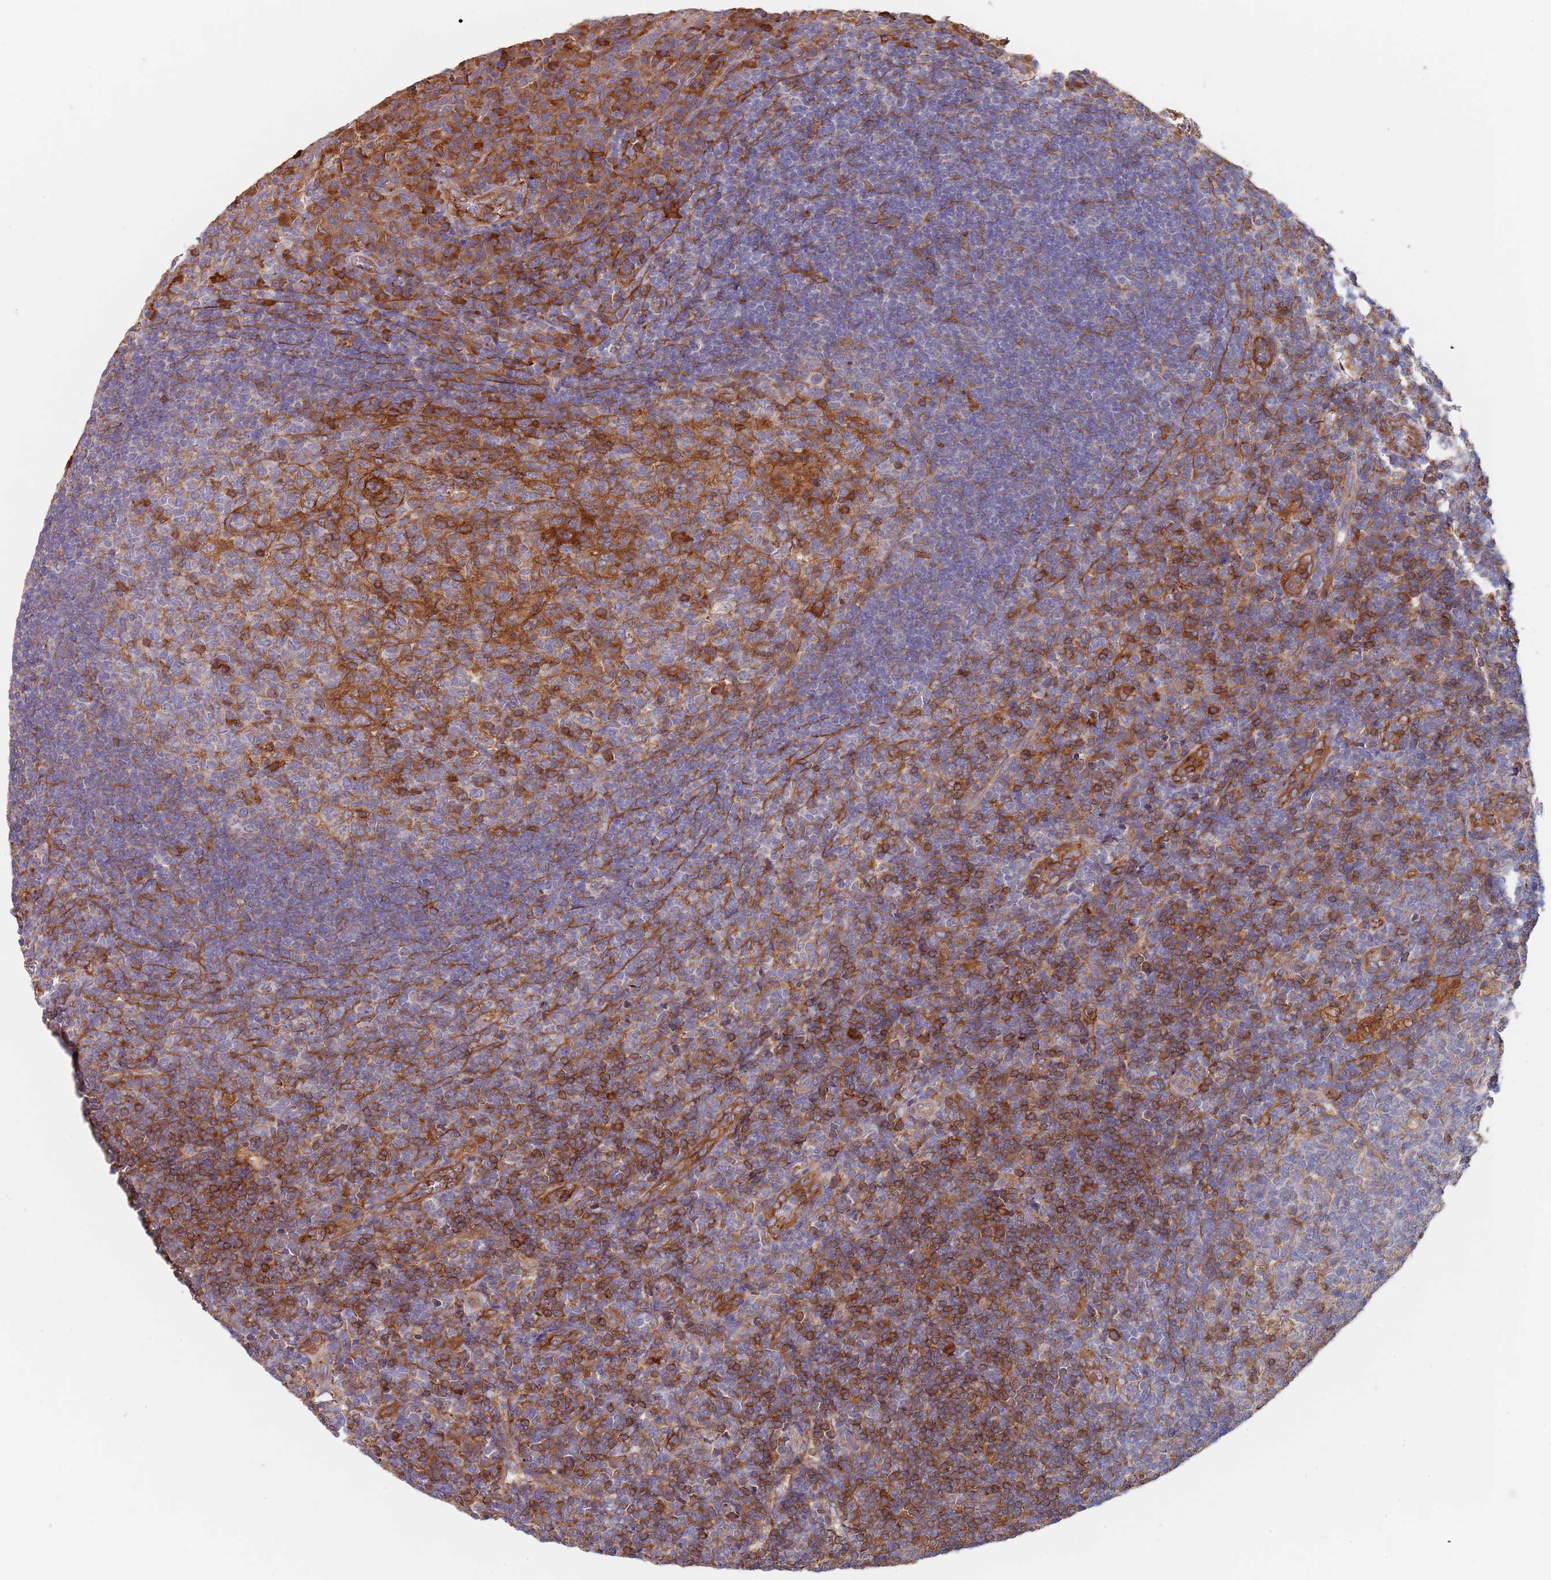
{"staining": {"intensity": "moderate", "quantity": "25%-75%", "location": "cytoplasmic/membranous"}, "tissue": "tonsil", "cell_type": "Germinal center cells", "image_type": "normal", "snomed": [{"axis": "morphology", "description": "Normal tissue, NOS"}, {"axis": "topography", "description": "Tonsil"}], "caption": "Protein staining exhibits moderate cytoplasmic/membranous staining in approximately 25%-75% of germinal center cells in normal tonsil.", "gene": "DCUN1D3", "patient": {"sex": "female", "age": 10}}